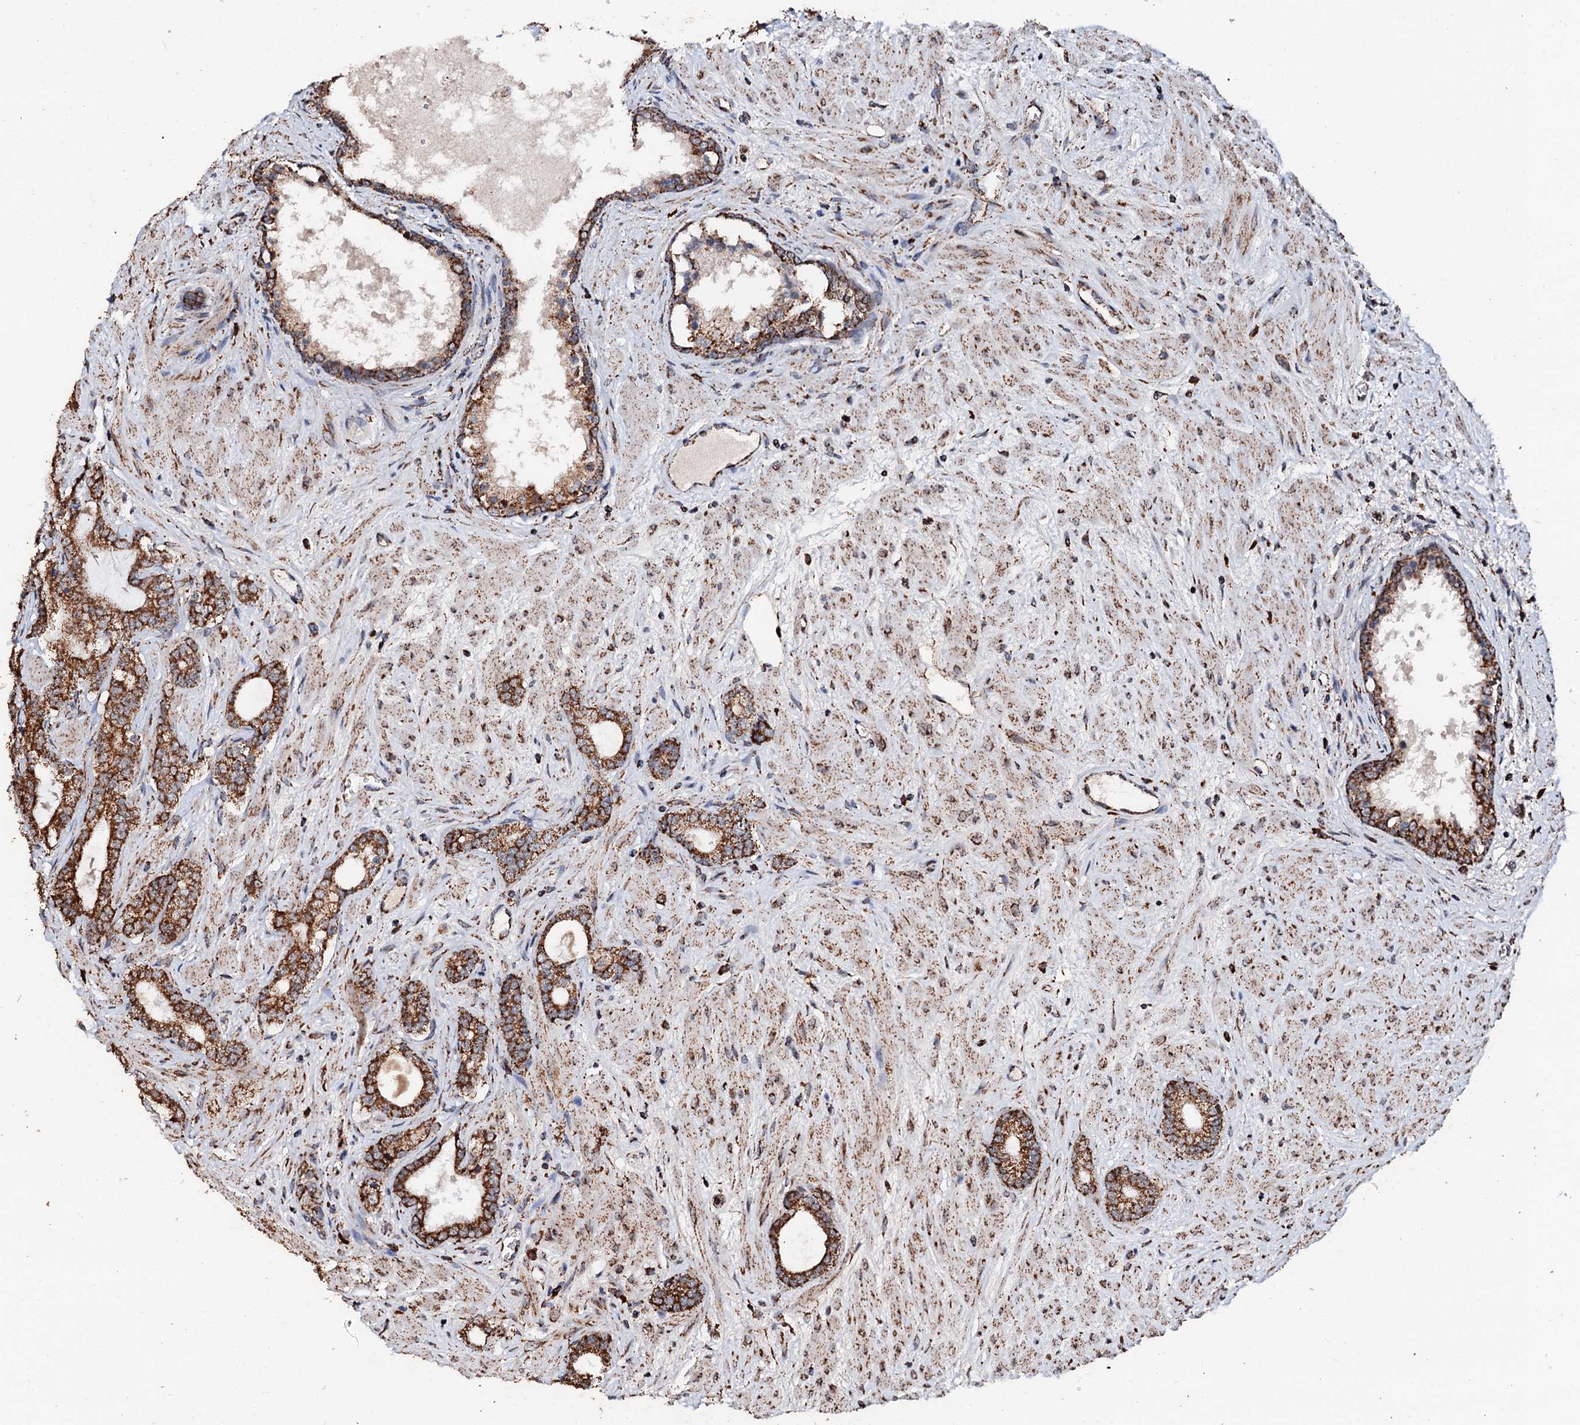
{"staining": {"intensity": "moderate", "quantity": ">75%", "location": "cytoplasmic/membranous"}, "tissue": "prostate cancer", "cell_type": "Tumor cells", "image_type": "cancer", "snomed": [{"axis": "morphology", "description": "Adenocarcinoma, High grade"}, {"axis": "topography", "description": "Prostate"}], "caption": "Immunohistochemical staining of high-grade adenocarcinoma (prostate) reveals moderate cytoplasmic/membranous protein positivity in about >75% of tumor cells.", "gene": "SECISBP2L", "patient": {"sex": "male", "age": 64}}